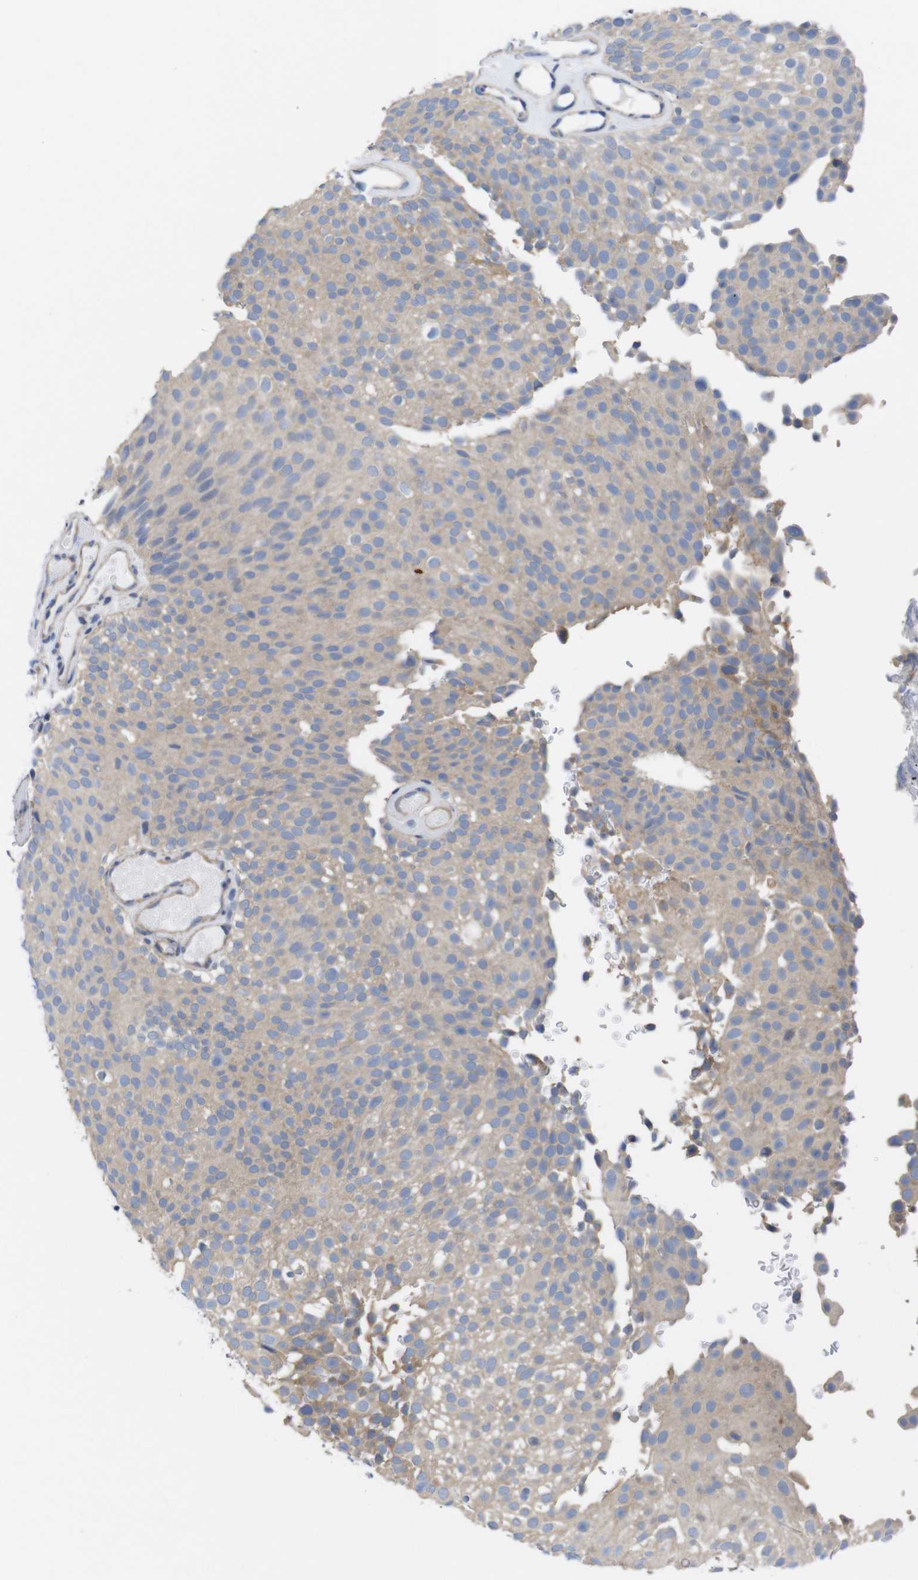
{"staining": {"intensity": "weak", "quantity": ">75%", "location": "cytoplasmic/membranous"}, "tissue": "urothelial cancer", "cell_type": "Tumor cells", "image_type": "cancer", "snomed": [{"axis": "morphology", "description": "Urothelial carcinoma, Low grade"}, {"axis": "topography", "description": "Urinary bladder"}], "caption": "Urothelial carcinoma (low-grade) stained with DAB (3,3'-diaminobenzidine) immunohistochemistry shows low levels of weak cytoplasmic/membranous positivity in about >75% of tumor cells.", "gene": "USH1C", "patient": {"sex": "male", "age": 78}}